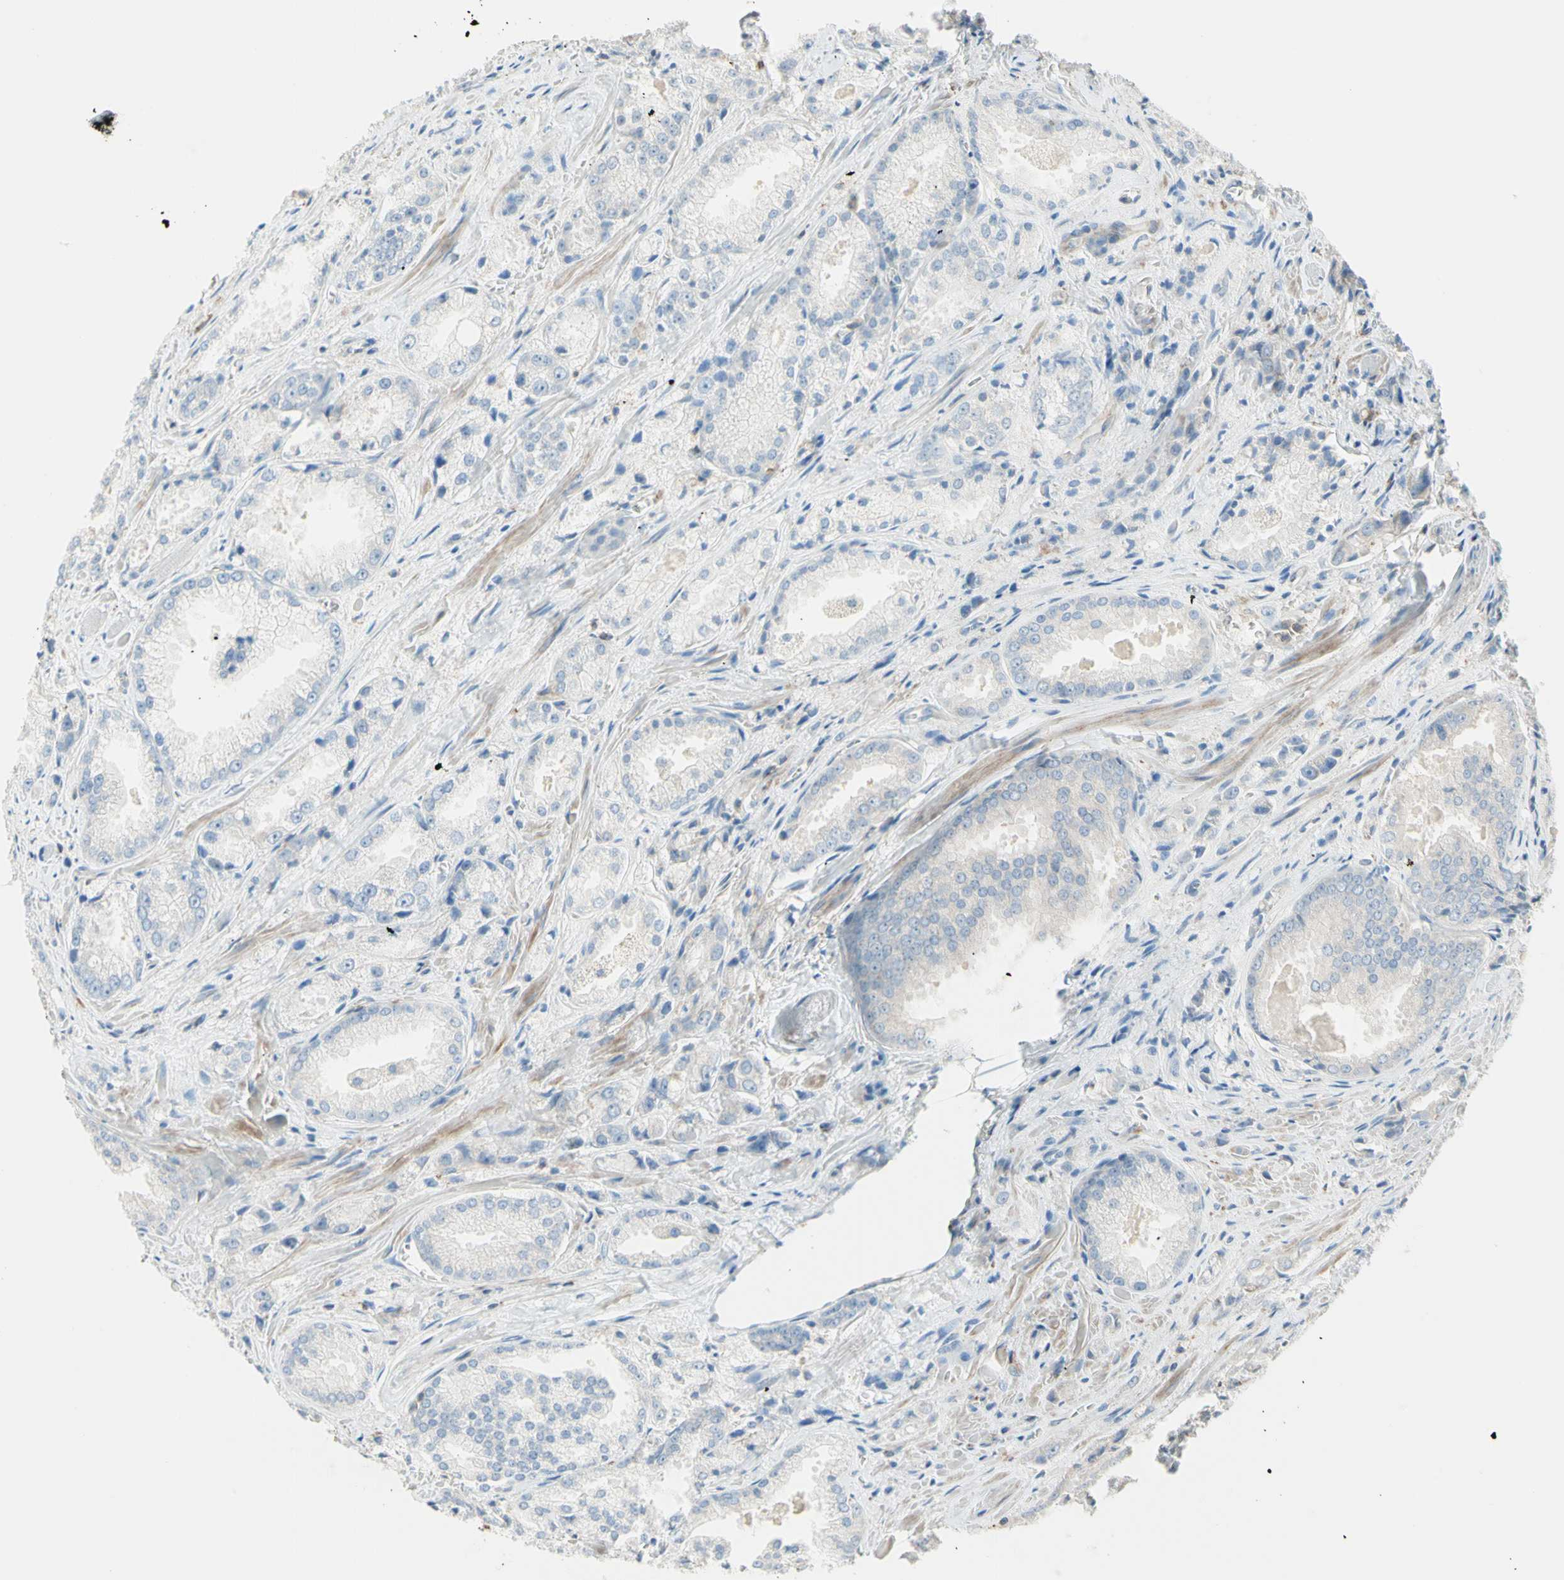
{"staining": {"intensity": "negative", "quantity": "none", "location": "none"}, "tissue": "prostate cancer", "cell_type": "Tumor cells", "image_type": "cancer", "snomed": [{"axis": "morphology", "description": "Adenocarcinoma, Low grade"}, {"axis": "topography", "description": "Prostate"}], "caption": "High magnification brightfield microscopy of prostate cancer stained with DAB (3,3'-diaminobenzidine) (brown) and counterstained with hematoxylin (blue): tumor cells show no significant expression.", "gene": "SEMA4C", "patient": {"sex": "male", "age": 64}}